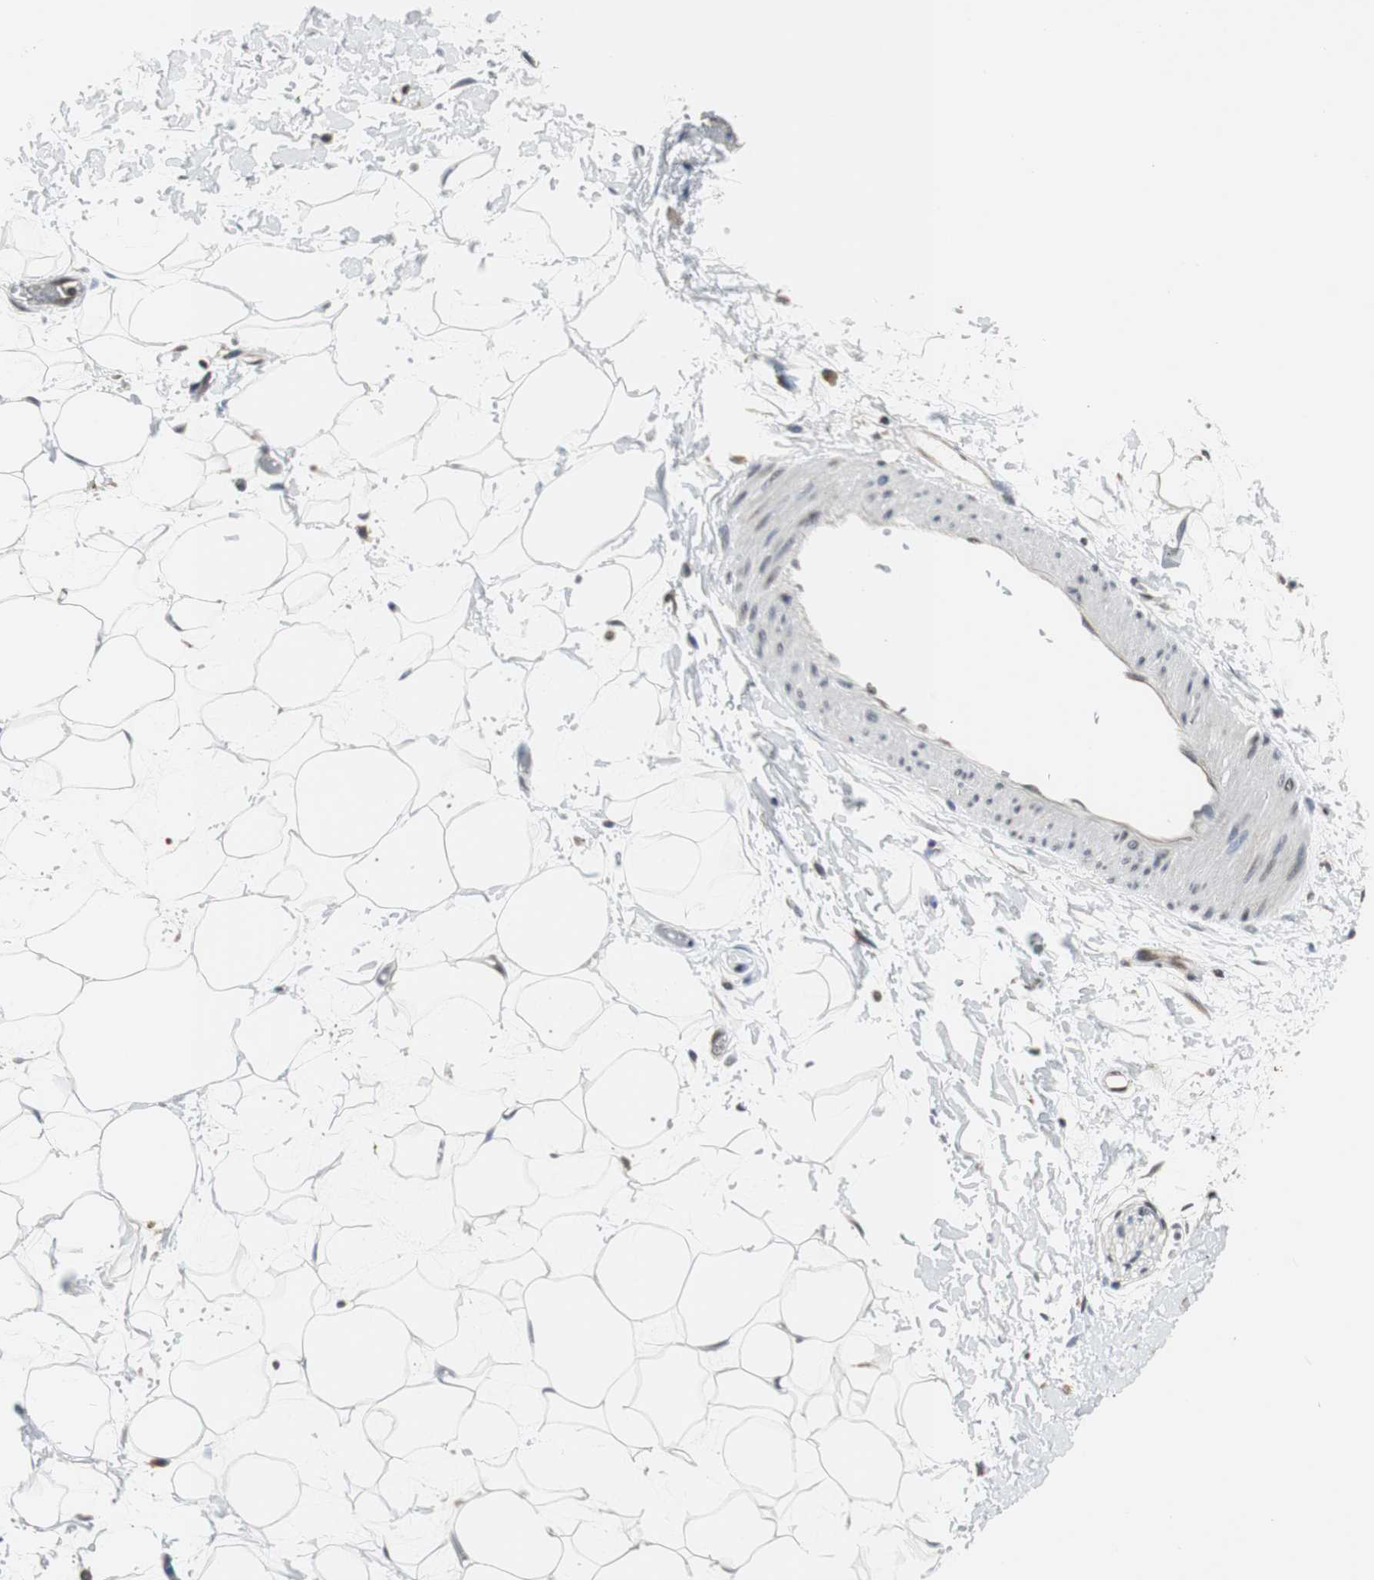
{"staining": {"intensity": "weak", "quantity": ">75%", "location": "cytoplasmic/membranous"}, "tissue": "adipose tissue", "cell_type": "Adipocytes", "image_type": "normal", "snomed": [{"axis": "morphology", "description": "Normal tissue, NOS"}, {"axis": "topography", "description": "Soft tissue"}], "caption": "Immunohistochemical staining of benign human adipose tissue exhibits low levels of weak cytoplasmic/membranous staining in approximately >75% of adipocytes.", "gene": "SMAD1", "patient": {"sex": "male", "age": 72}}